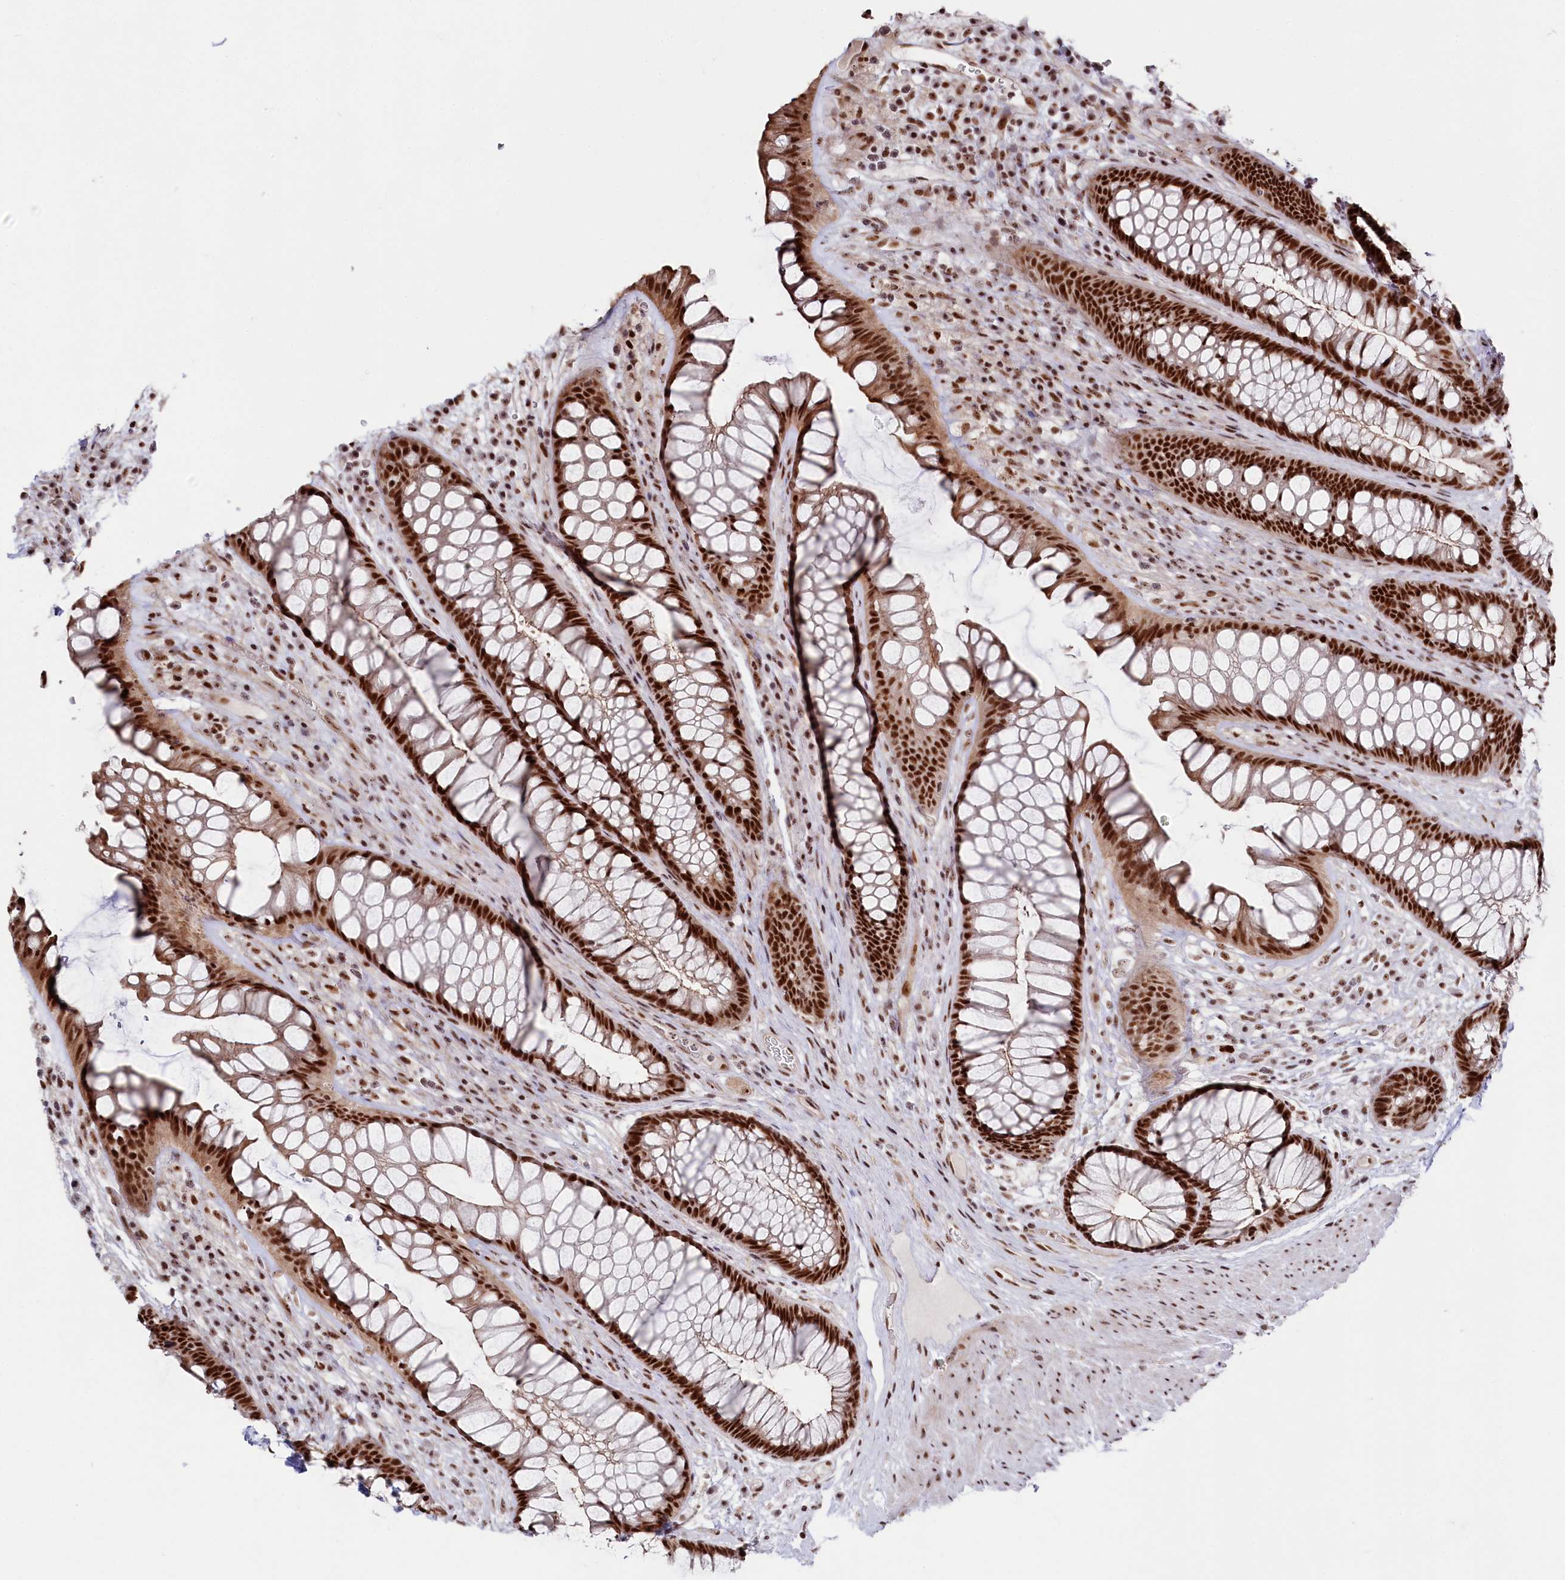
{"staining": {"intensity": "strong", "quantity": ">75%", "location": "nuclear"}, "tissue": "rectum", "cell_type": "Glandular cells", "image_type": "normal", "snomed": [{"axis": "morphology", "description": "Normal tissue, NOS"}, {"axis": "topography", "description": "Rectum"}], "caption": "Strong nuclear protein staining is identified in about >75% of glandular cells in rectum.", "gene": "POLR2H", "patient": {"sex": "male", "age": 74}}